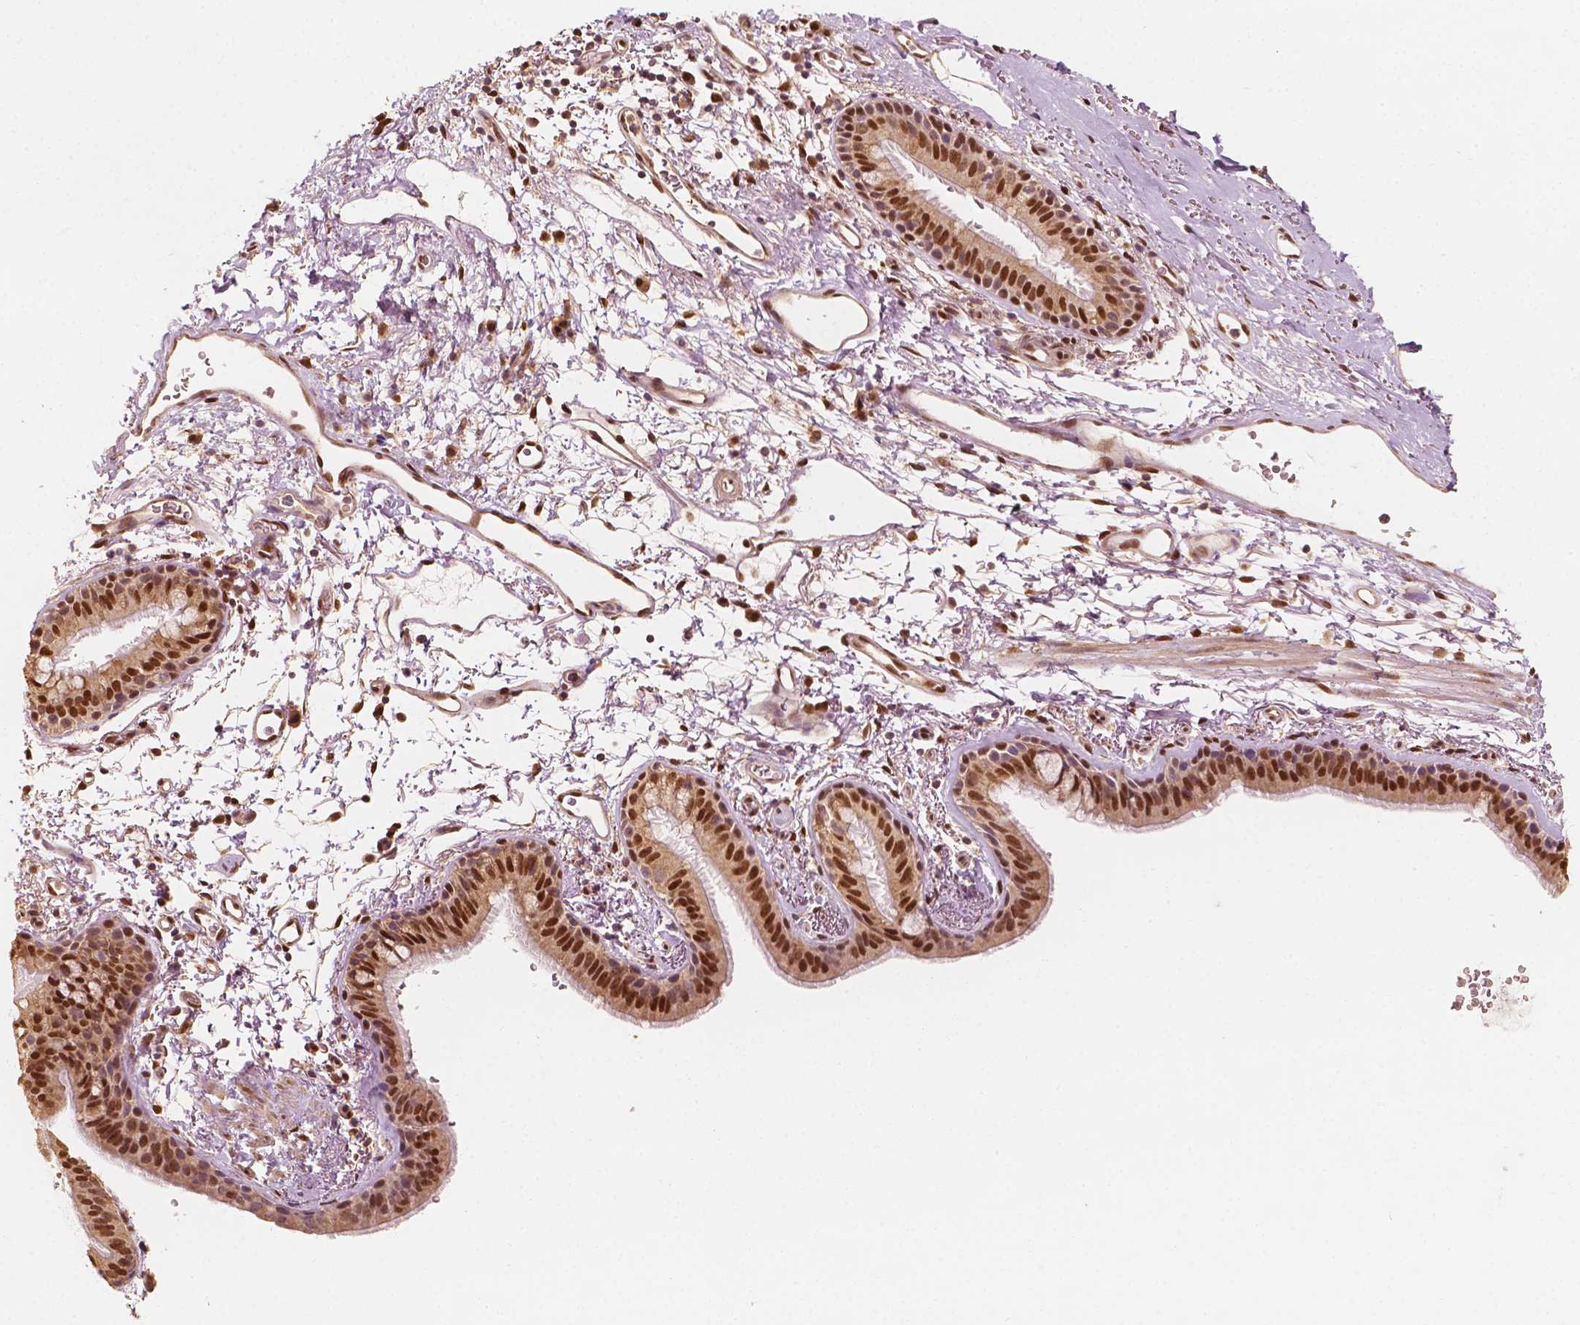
{"staining": {"intensity": "moderate", "quantity": ">75%", "location": "nuclear"}, "tissue": "bronchus", "cell_type": "Respiratory epithelial cells", "image_type": "normal", "snomed": [{"axis": "morphology", "description": "Normal tissue, NOS"}, {"axis": "topography", "description": "Lymph node"}, {"axis": "topography", "description": "Bronchus"}], "caption": "Protein analysis of benign bronchus demonstrates moderate nuclear staining in about >75% of respiratory epithelial cells. Immunohistochemistry (ihc) stains the protein of interest in brown and the nuclei are stained blue.", "gene": "TBC1D17", "patient": {"sex": "female", "age": 70}}